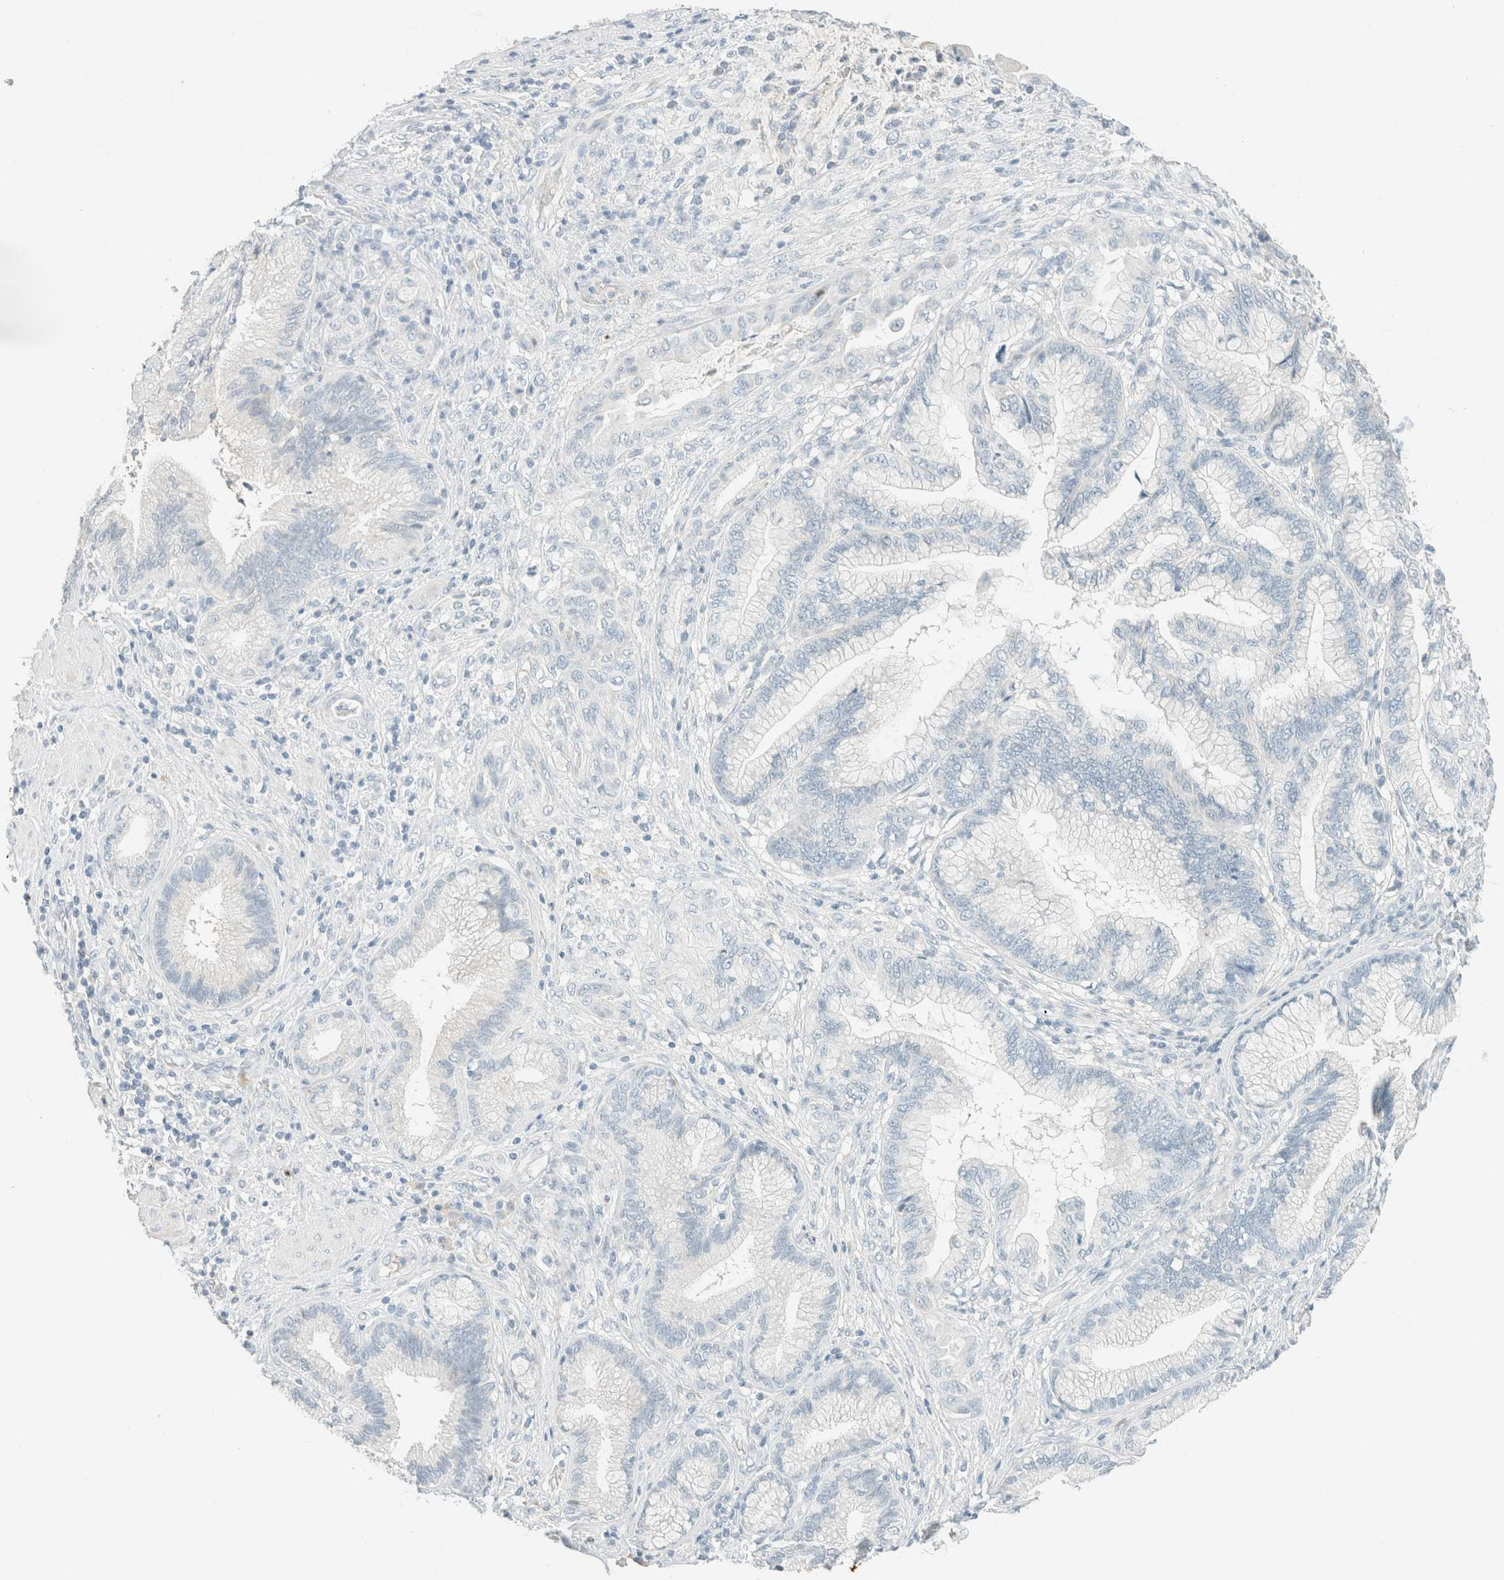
{"staining": {"intensity": "negative", "quantity": "none", "location": "none"}, "tissue": "pancreatic cancer", "cell_type": "Tumor cells", "image_type": "cancer", "snomed": [{"axis": "morphology", "description": "Adenocarcinoma, NOS"}, {"axis": "topography", "description": "Pancreas"}], "caption": "Protein analysis of pancreatic cancer (adenocarcinoma) reveals no significant expression in tumor cells. (Stains: DAB (3,3'-diaminobenzidine) IHC with hematoxylin counter stain, Microscopy: brightfield microscopy at high magnification).", "gene": "GPA33", "patient": {"sex": "female", "age": 64}}